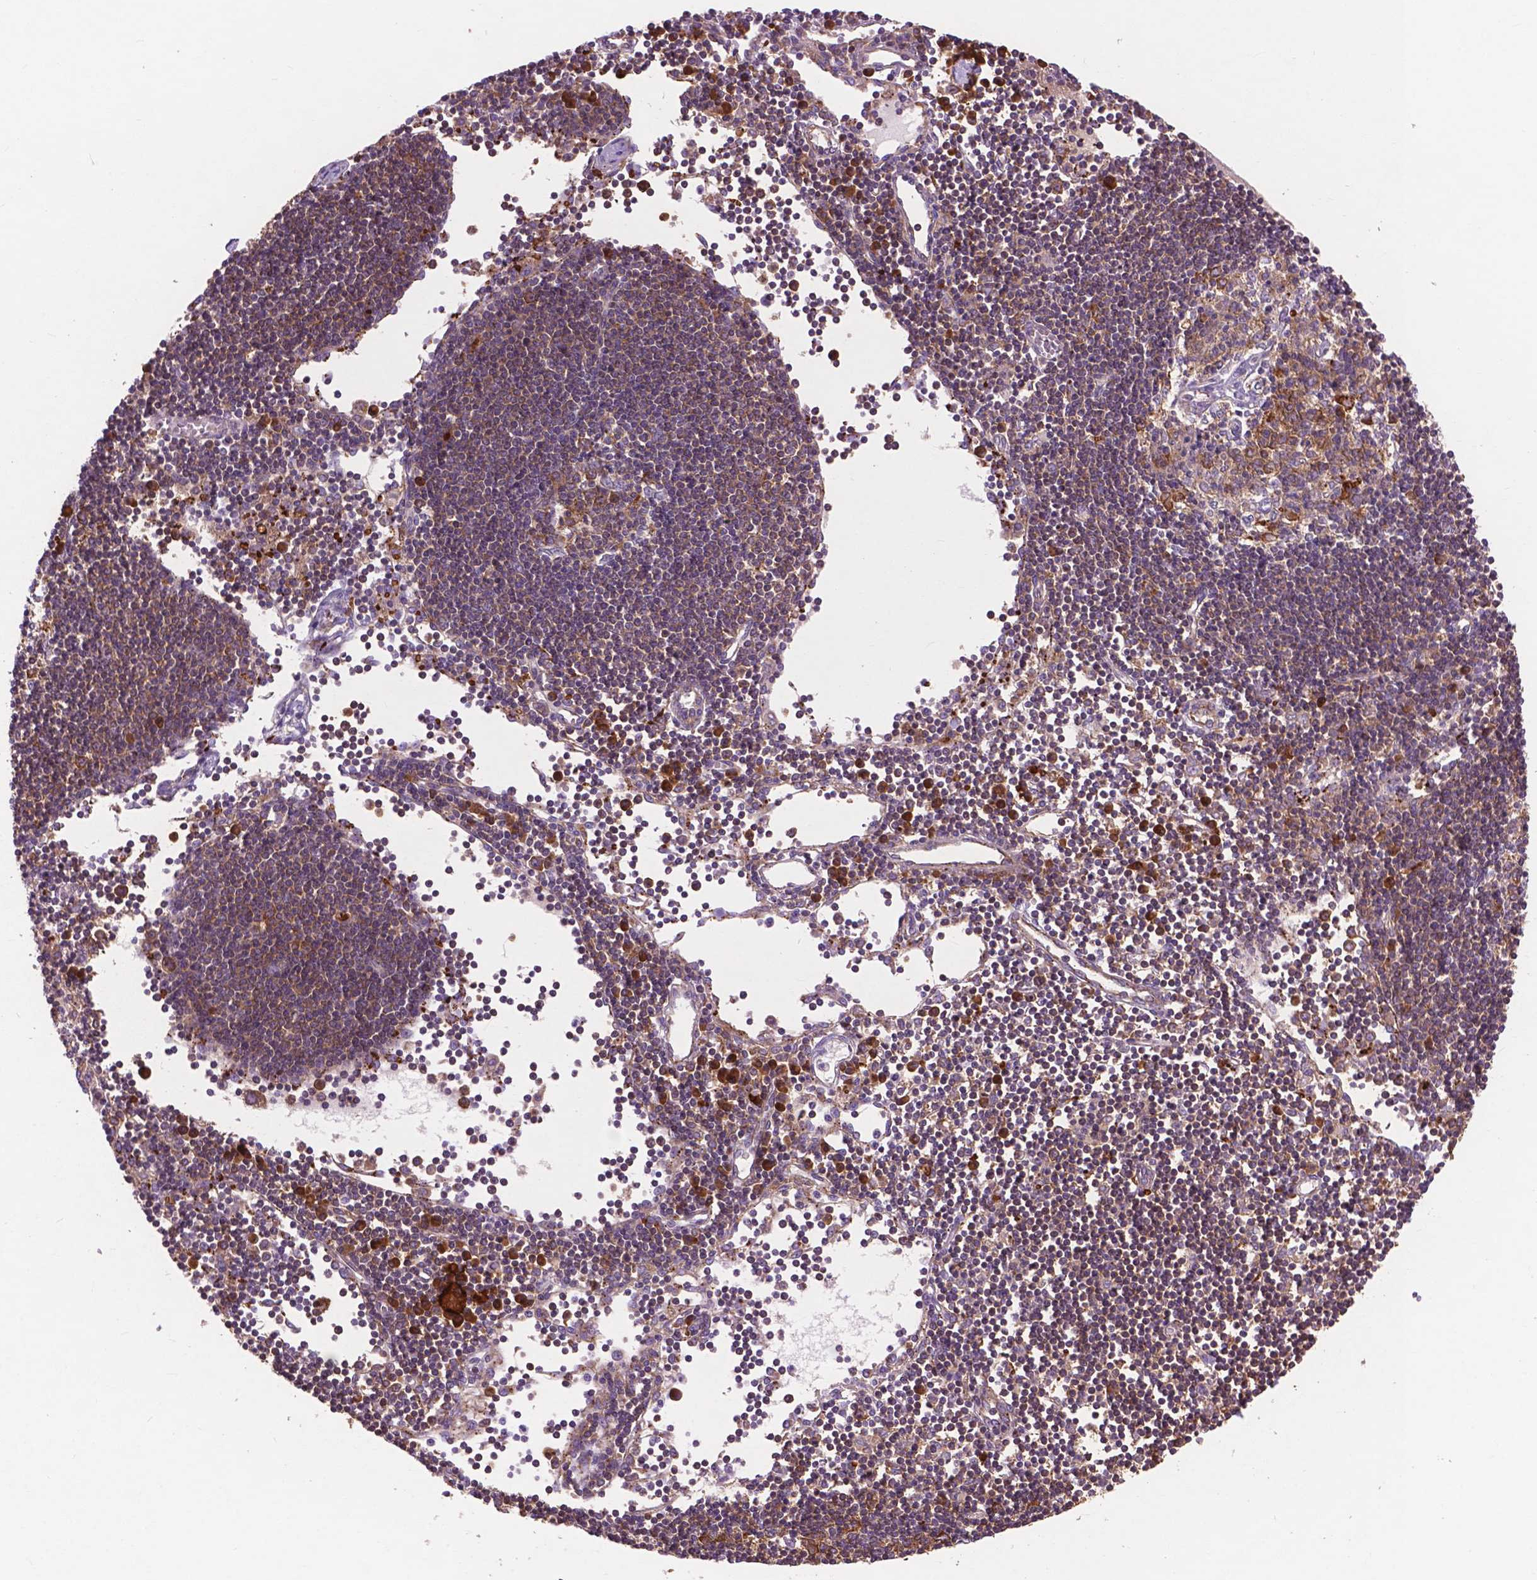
{"staining": {"intensity": "moderate", "quantity": ">75%", "location": "cytoplasmic/membranous"}, "tissue": "lymph node", "cell_type": "Germinal center cells", "image_type": "normal", "snomed": [{"axis": "morphology", "description": "Normal tissue, NOS"}, {"axis": "topography", "description": "Lymph node"}], "caption": "Lymph node stained with DAB (3,3'-diaminobenzidine) immunohistochemistry (IHC) reveals medium levels of moderate cytoplasmic/membranous expression in approximately >75% of germinal center cells.", "gene": "RPL37A", "patient": {"sex": "female", "age": 65}}